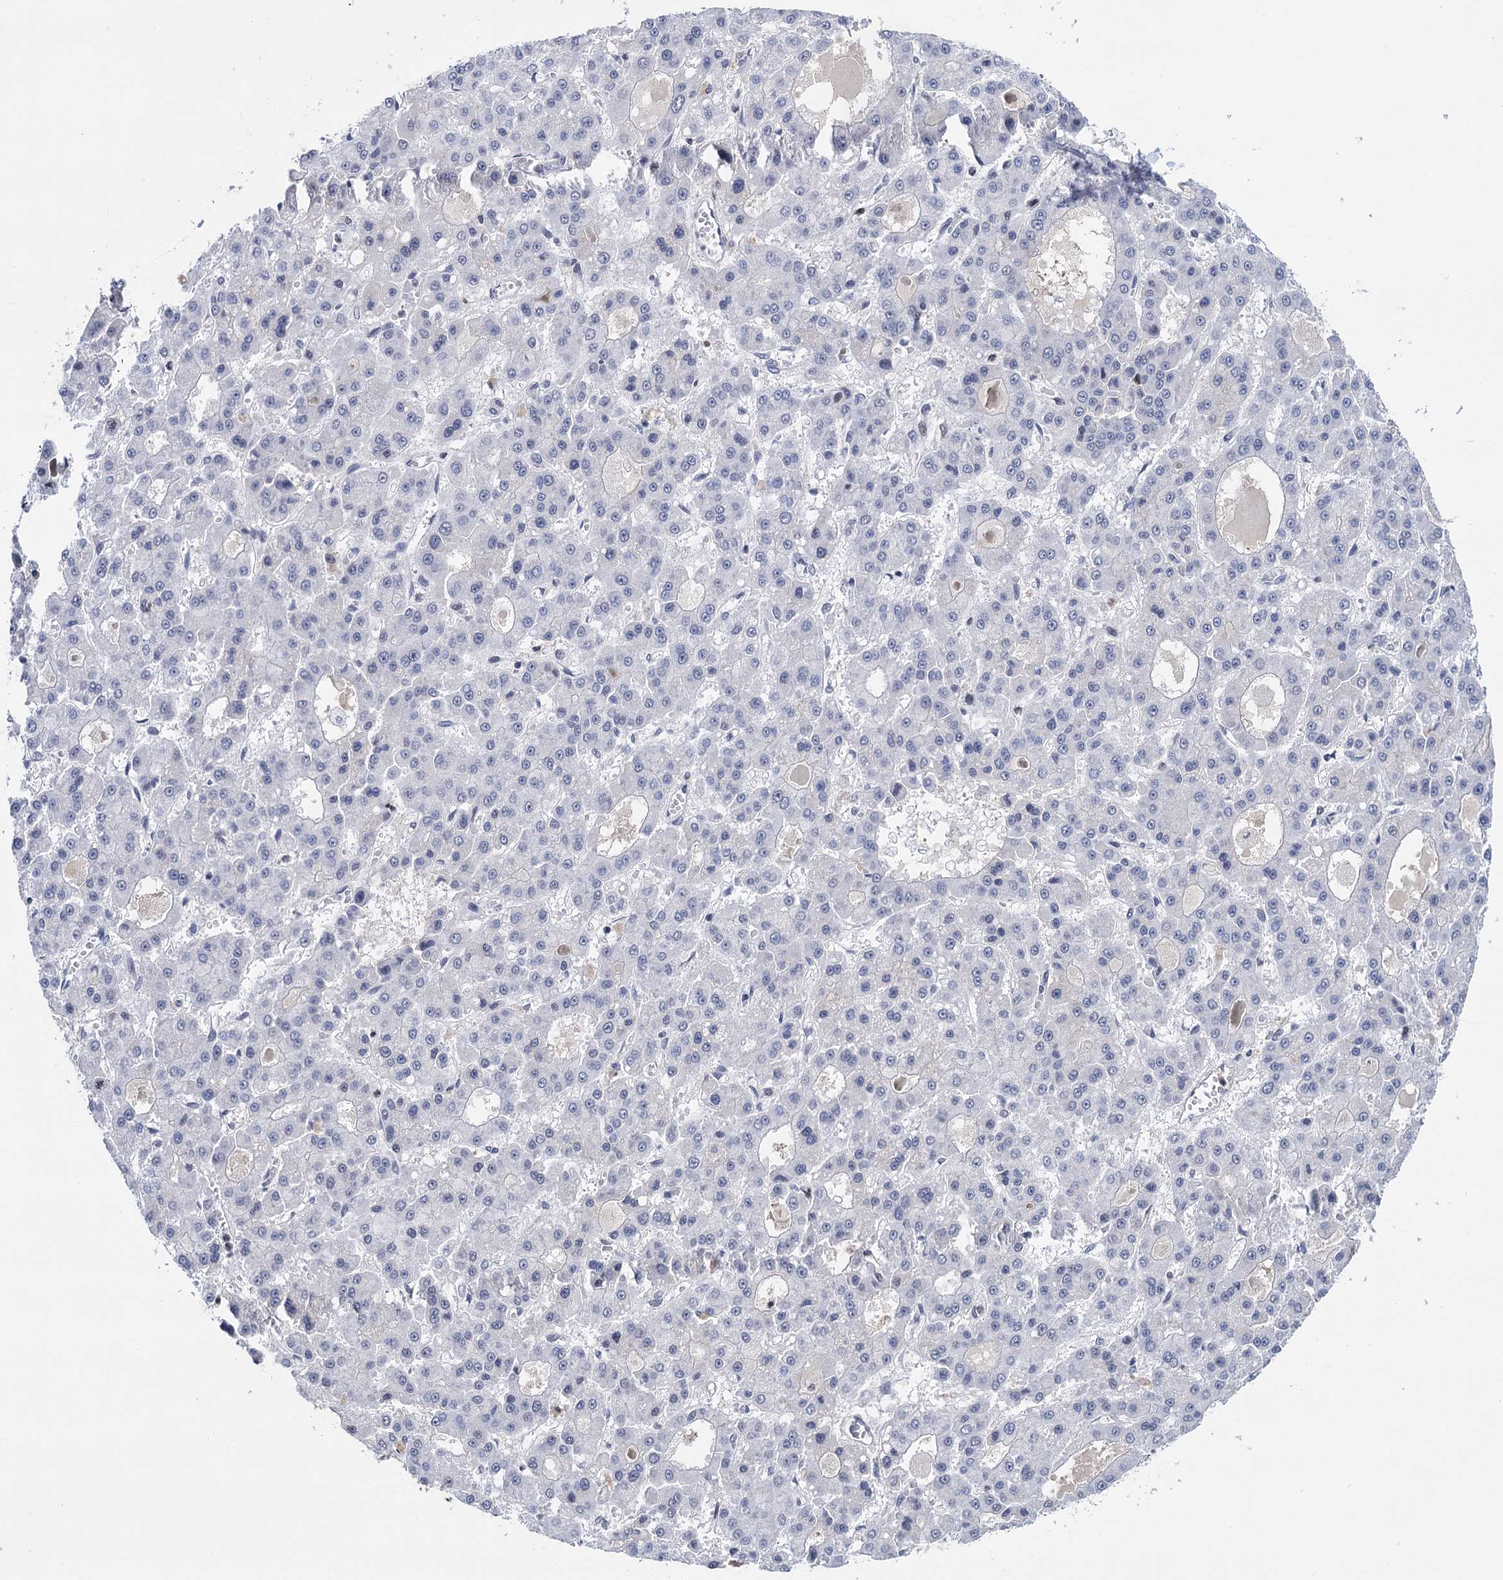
{"staining": {"intensity": "negative", "quantity": "none", "location": "none"}, "tissue": "liver cancer", "cell_type": "Tumor cells", "image_type": "cancer", "snomed": [{"axis": "morphology", "description": "Carcinoma, Hepatocellular, NOS"}, {"axis": "topography", "description": "Liver"}], "caption": "The image displays no significant expression in tumor cells of liver cancer (hepatocellular carcinoma). (DAB immunohistochemistry visualized using brightfield microscopy, high magnification).", "gene": "ZCCHC10", "patient": {"sex": "male", "age": 70}}